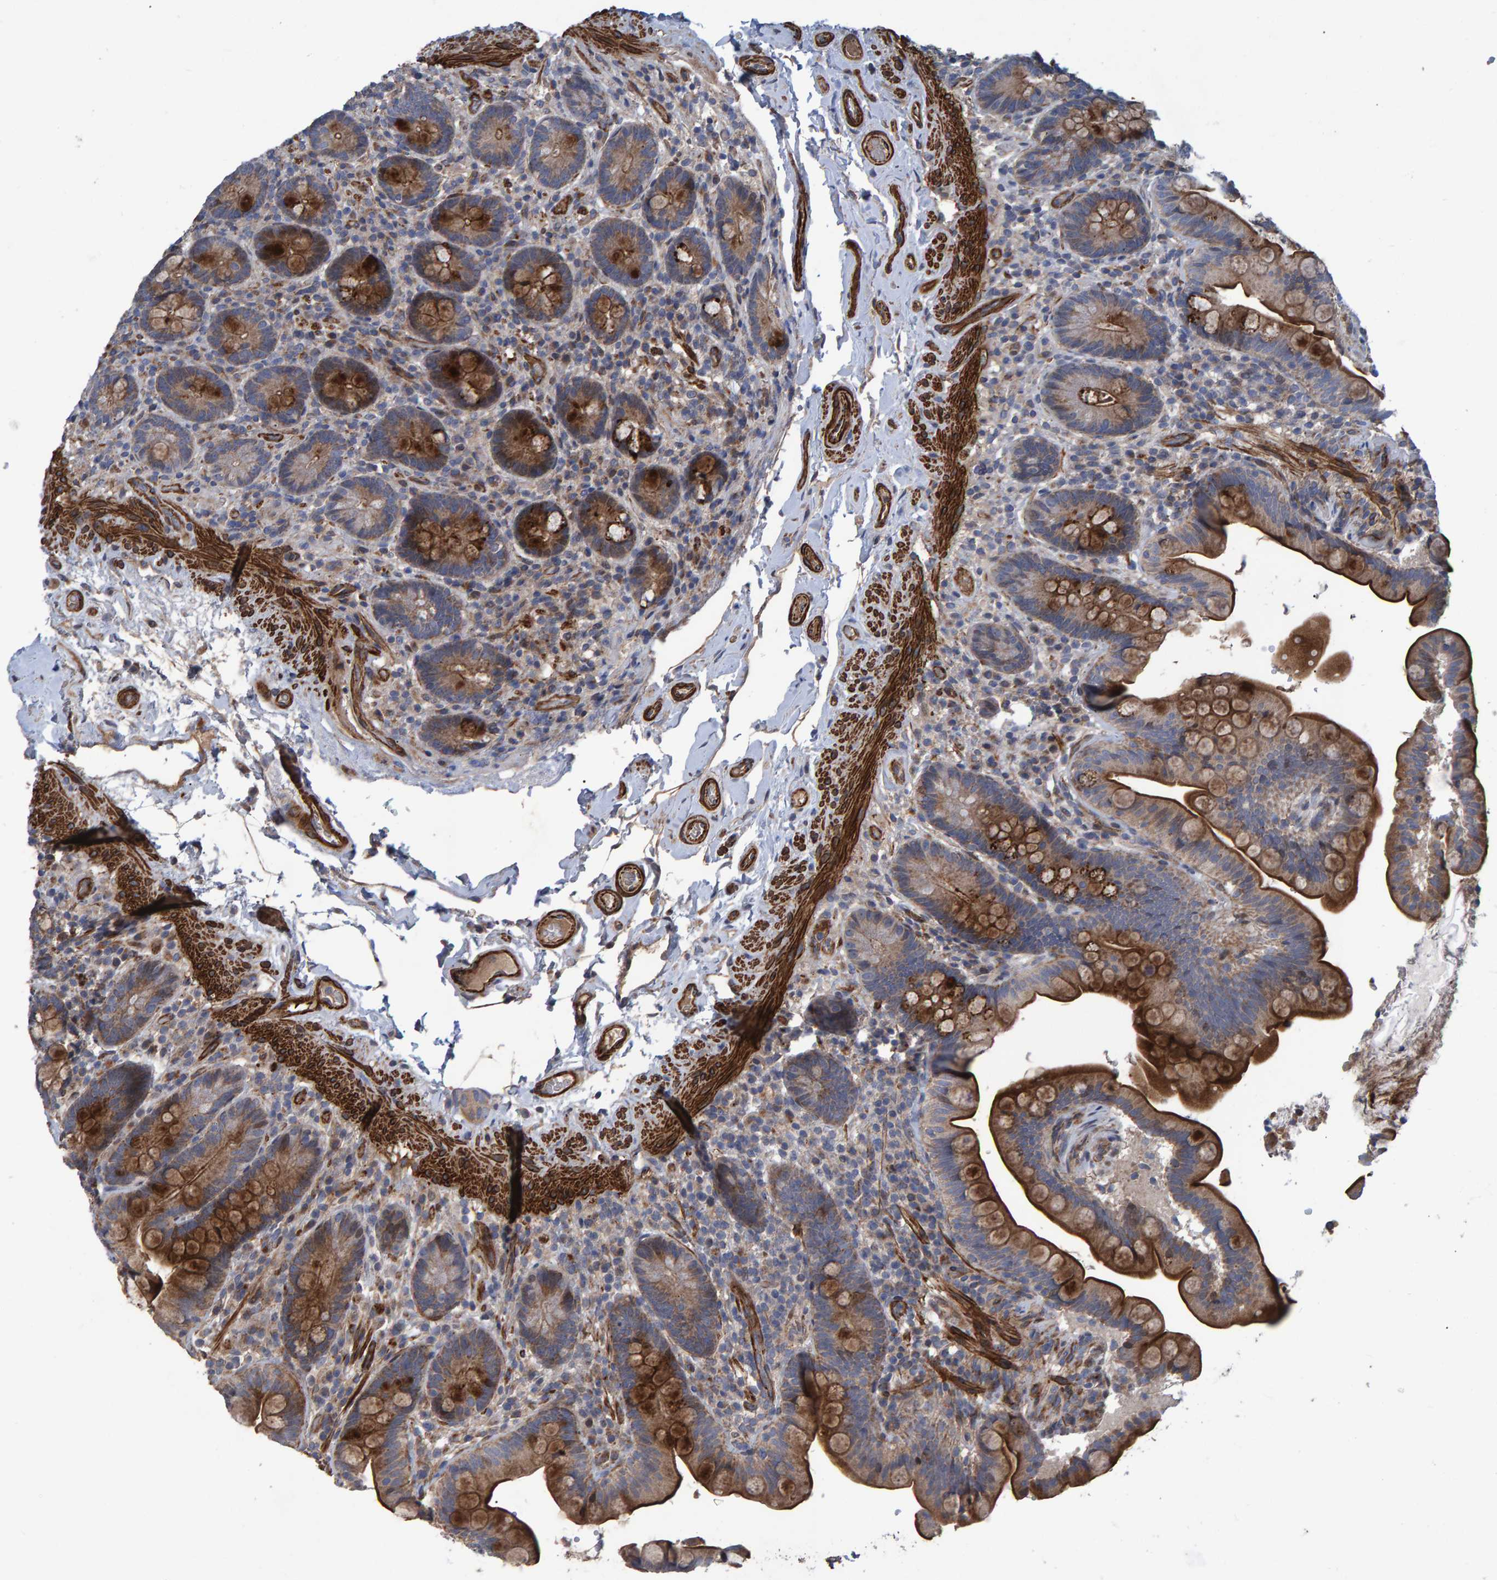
{"staining": {"intensity": "strong", "quantity": ">75%", "location": "cytoplasmic/membranous"}, "tissue": "colon", "cell_type": "Endothelial cells", "image_type": "normal", "snomed": [{"axis": "morphology", "description": "Normal tissue, NOS"}, {"axis": "topography", "description": "Smooth muscle"}, {"axis": "topography", "description": "Colon"}], "caption": "Immunohistochemical staining of benign human colon reveals high levels of strong cytoplasmic/membranous positivity in approximately >75% of endothelial cells. (IHC, brightfield microscopy, high magnification).", "gene": "SLIT2", "patient": {"sex": "male", "age": 73}}